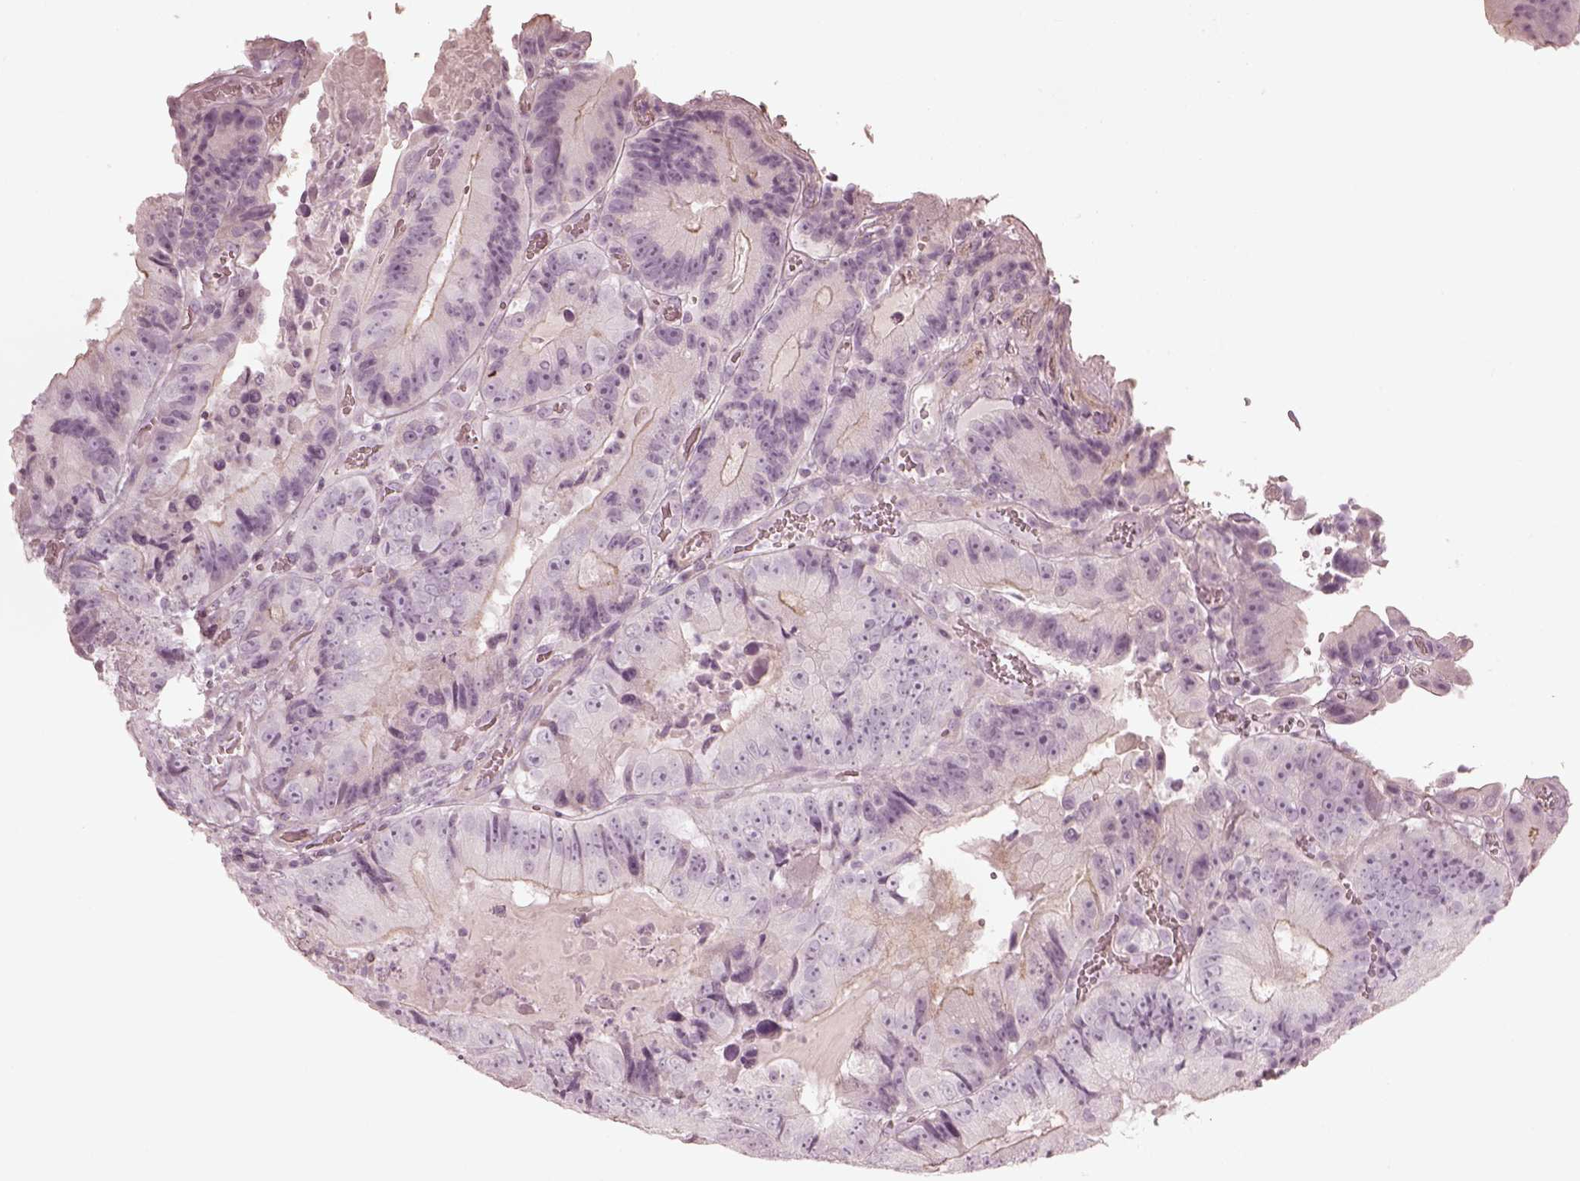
{"staining": {"intensity": "negative", "quantity": "none", "location": "none"}, "tissue": "colorectal cancer", "cell_type": "Tumor cells", "image_type": "cancer", "snomed": [{"axis": "morphology", "description": "Adenocarcinoma, NOS"}, {"axis": "topography", "description": "Colon"}], "caption": "An IHC histopathology image of adenocarcinoma (colorectal) is shown. There is no staining in tumor cells of adenocarcinoma (colorectal). (Immunohistochemistry (ihc), brightfield microscopy, high magnification).", "gene": "PRLHR", "patient": {"sex": "female", "age": 86}}